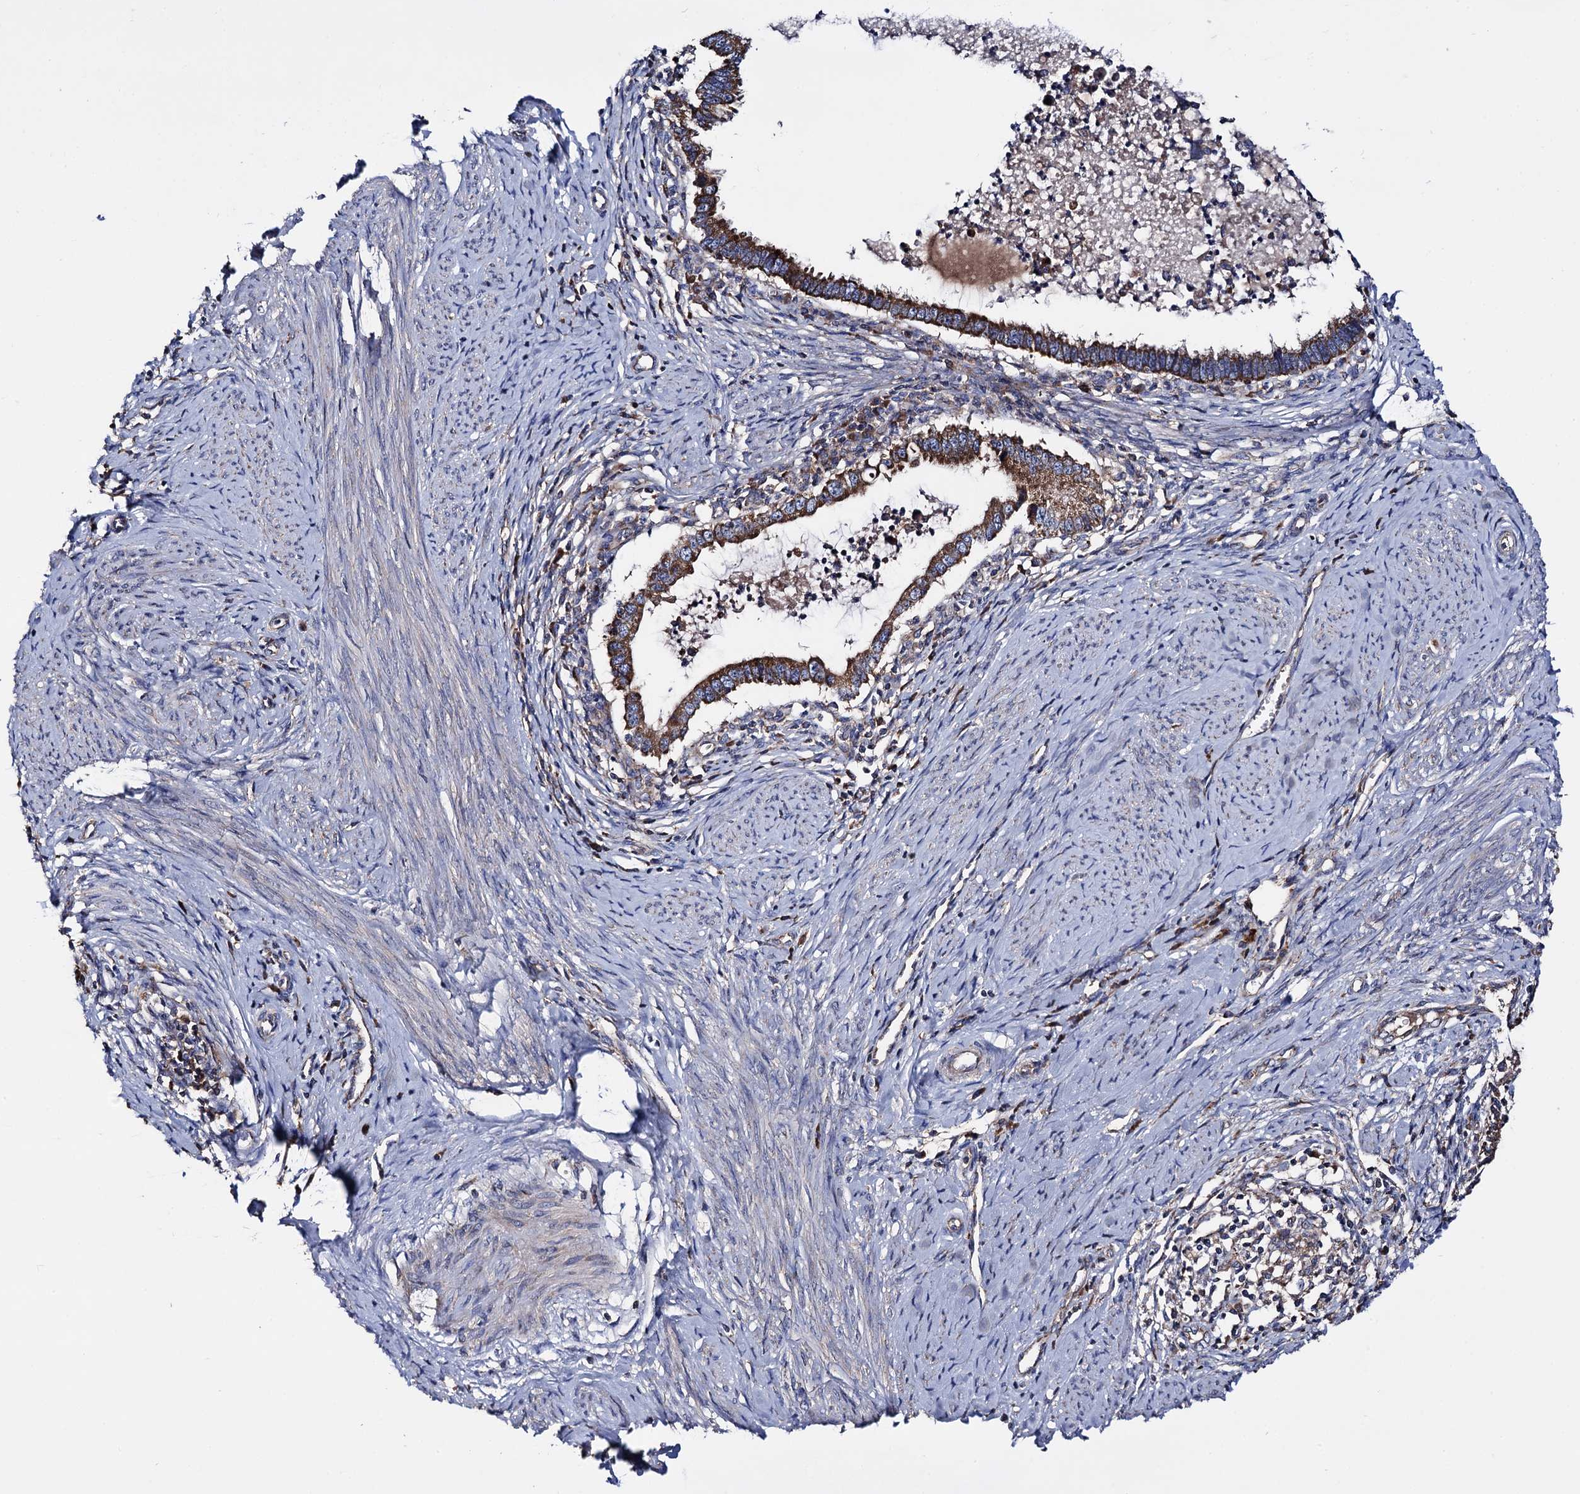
{"staining": {"intensity": "strong", "quantity": ">75%", "location": "cytoplasmic/membranous"}, "tissue": "cervical cancer", "cell_type": "Tumor cells", "image_type": "cancer", "snomed": [{"axis": "morphology", "description": "Adenocarcinoma, NOS"}, {"axis": "topography", "description": "Cervix"}], "caption": "Protein expression analysis of cervical cancer (adenocarcinoma) reveals strong cytoplasmic/membranous staining in approximately >75% of tumor cells.", "gene": "IQCH", "patient": {"sex": "female", "age": 36}}